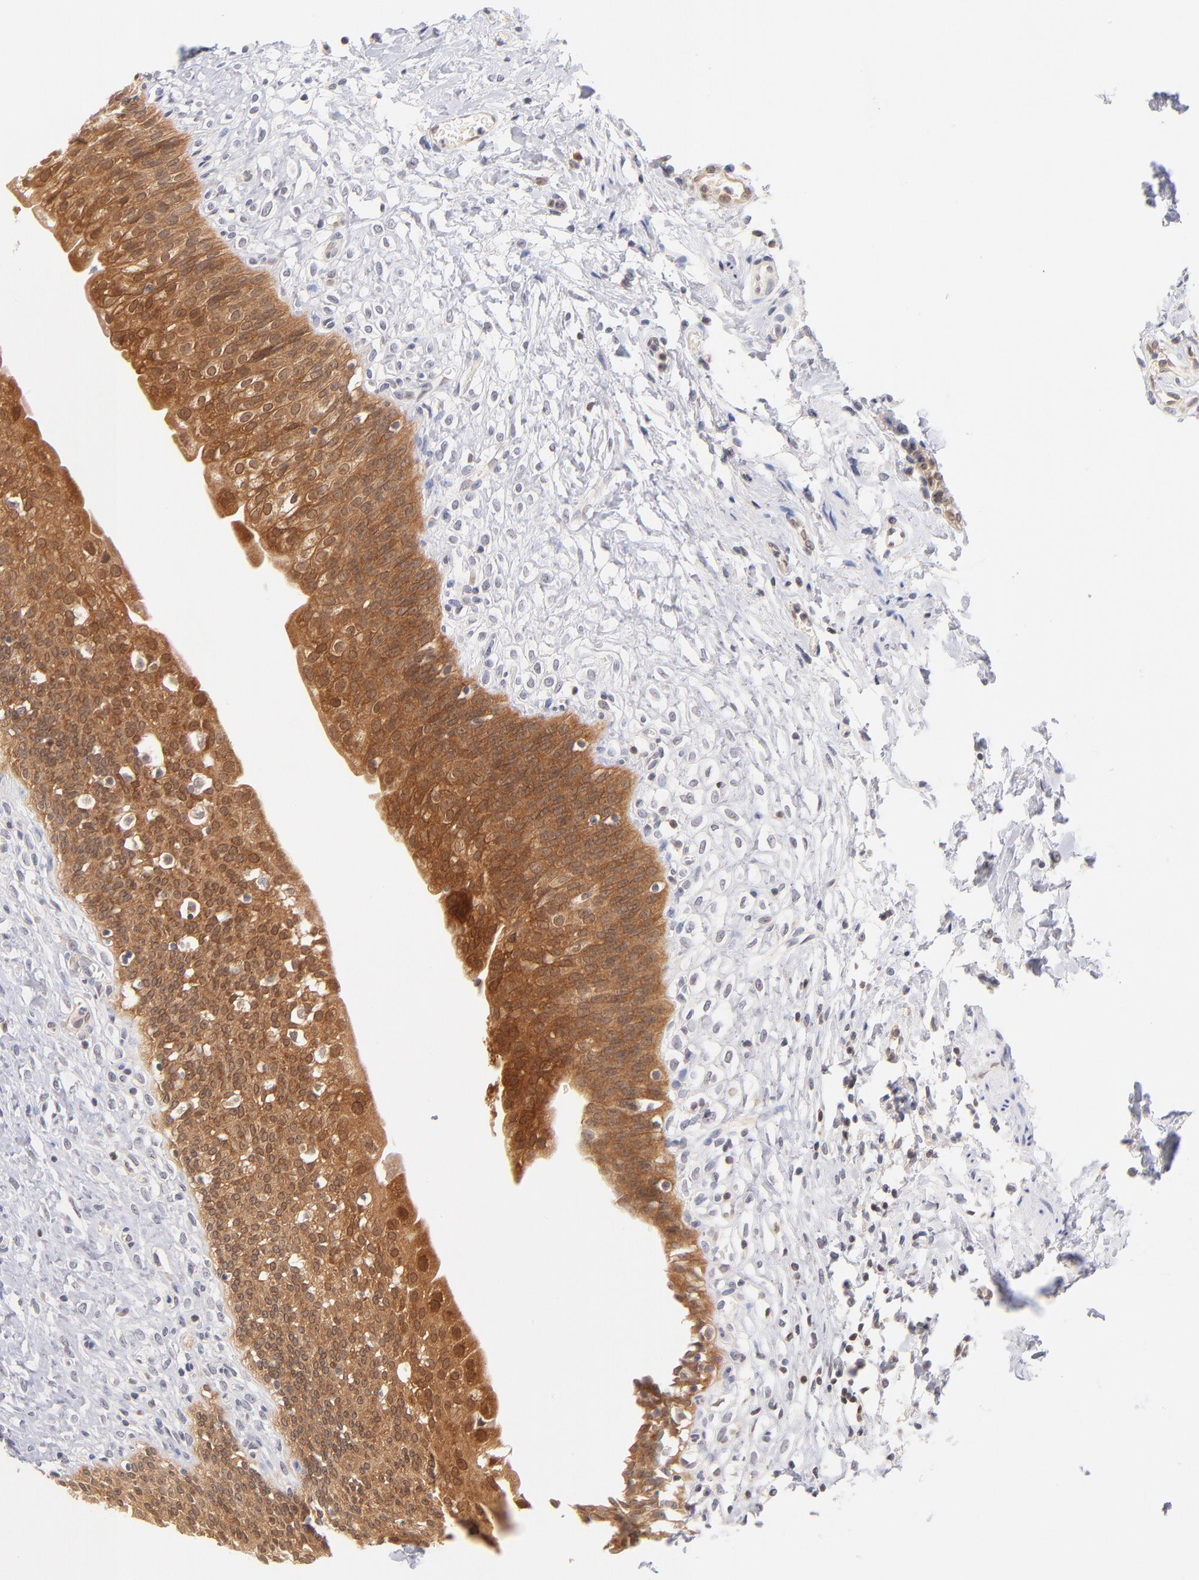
{"staining": {"intensity": "strong", "quantity": ">75%", "location": "cytoplasmic/membranous,nuclear"}, "tissue": "urinary bladder", "cell_type": "Urothelial cells", "image_type": "normal", "snomed": [{"axis": "morphology", "description": "Normal tissue, NOS"}, {"axis": "topography", "description": "Urinary bladder"}], "caption": "Immunohistochemistry (IHC) staining of benign urinary bladder, which displays high levels of strong cytoplasmic/membranous,nuclear expression in approximately >75% of urothelial cells indicating strong cytoplasmic/membranous,nuclear protein positivity. The staining was performed using DAB (brown) for protein detection and nuclei were counterstained in hematoxylin (blue).", "gene": "CASP6", "patient": {"sex": "female", "age": 80}}